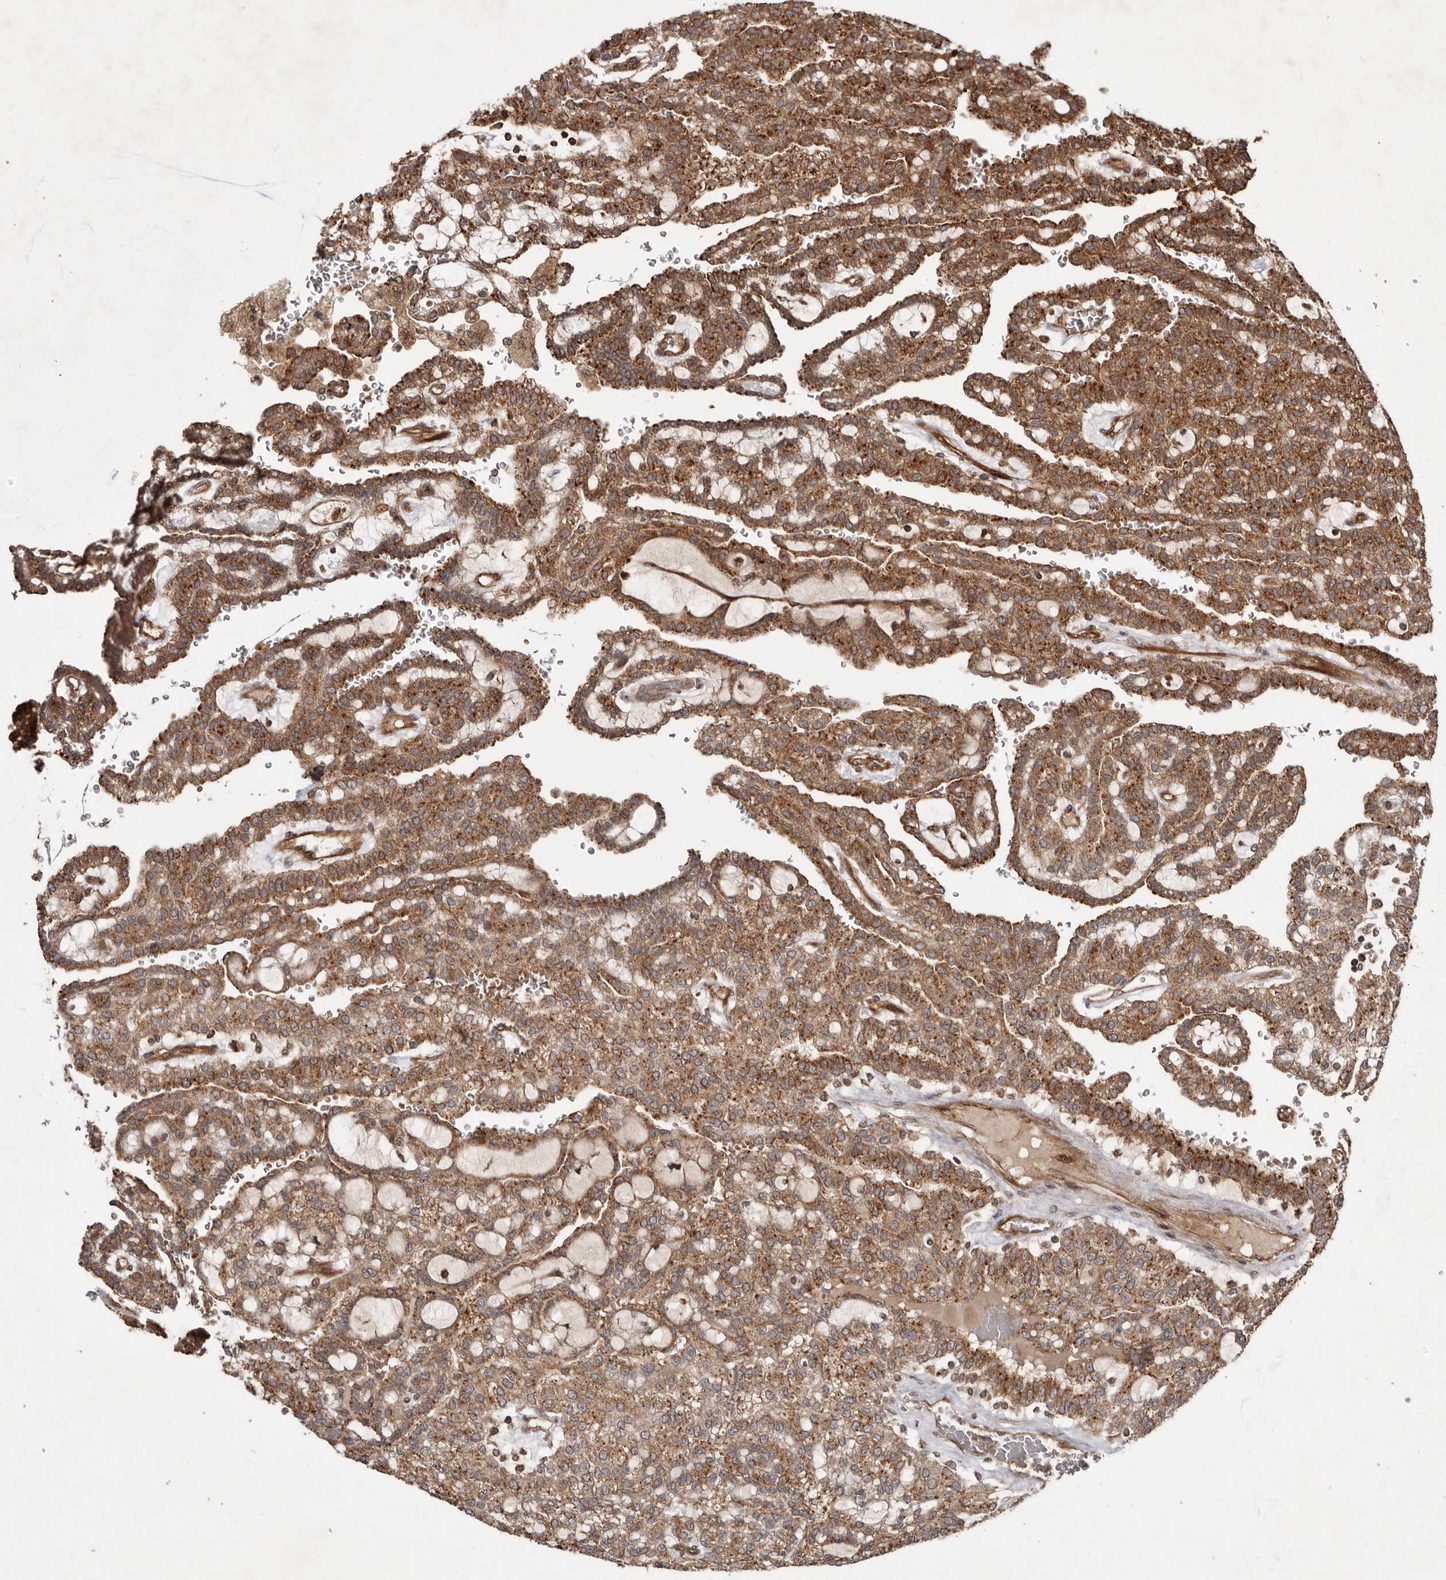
{"staining": {"intensity": "strong", "quantity": "25%-75%", "location": "cytoplasmic/membranous"}, "tissue": "renal cancer", "cell_type": "Tumor cells", "image_type": "cancer", "snomed": [{"axis": "morphology", "description": "Adenocarcinoma, NOS"}, {"axis": "topography", "description": "Kidney"}], "caption": "Strong cytoplasmic/membranous positivity for a protein is identified in about 25%-75% of tumor cells of adenocarcinoma (renal) using IHC.", "gene": "STK36", "patient": {"sex": "male", "age": 63}}